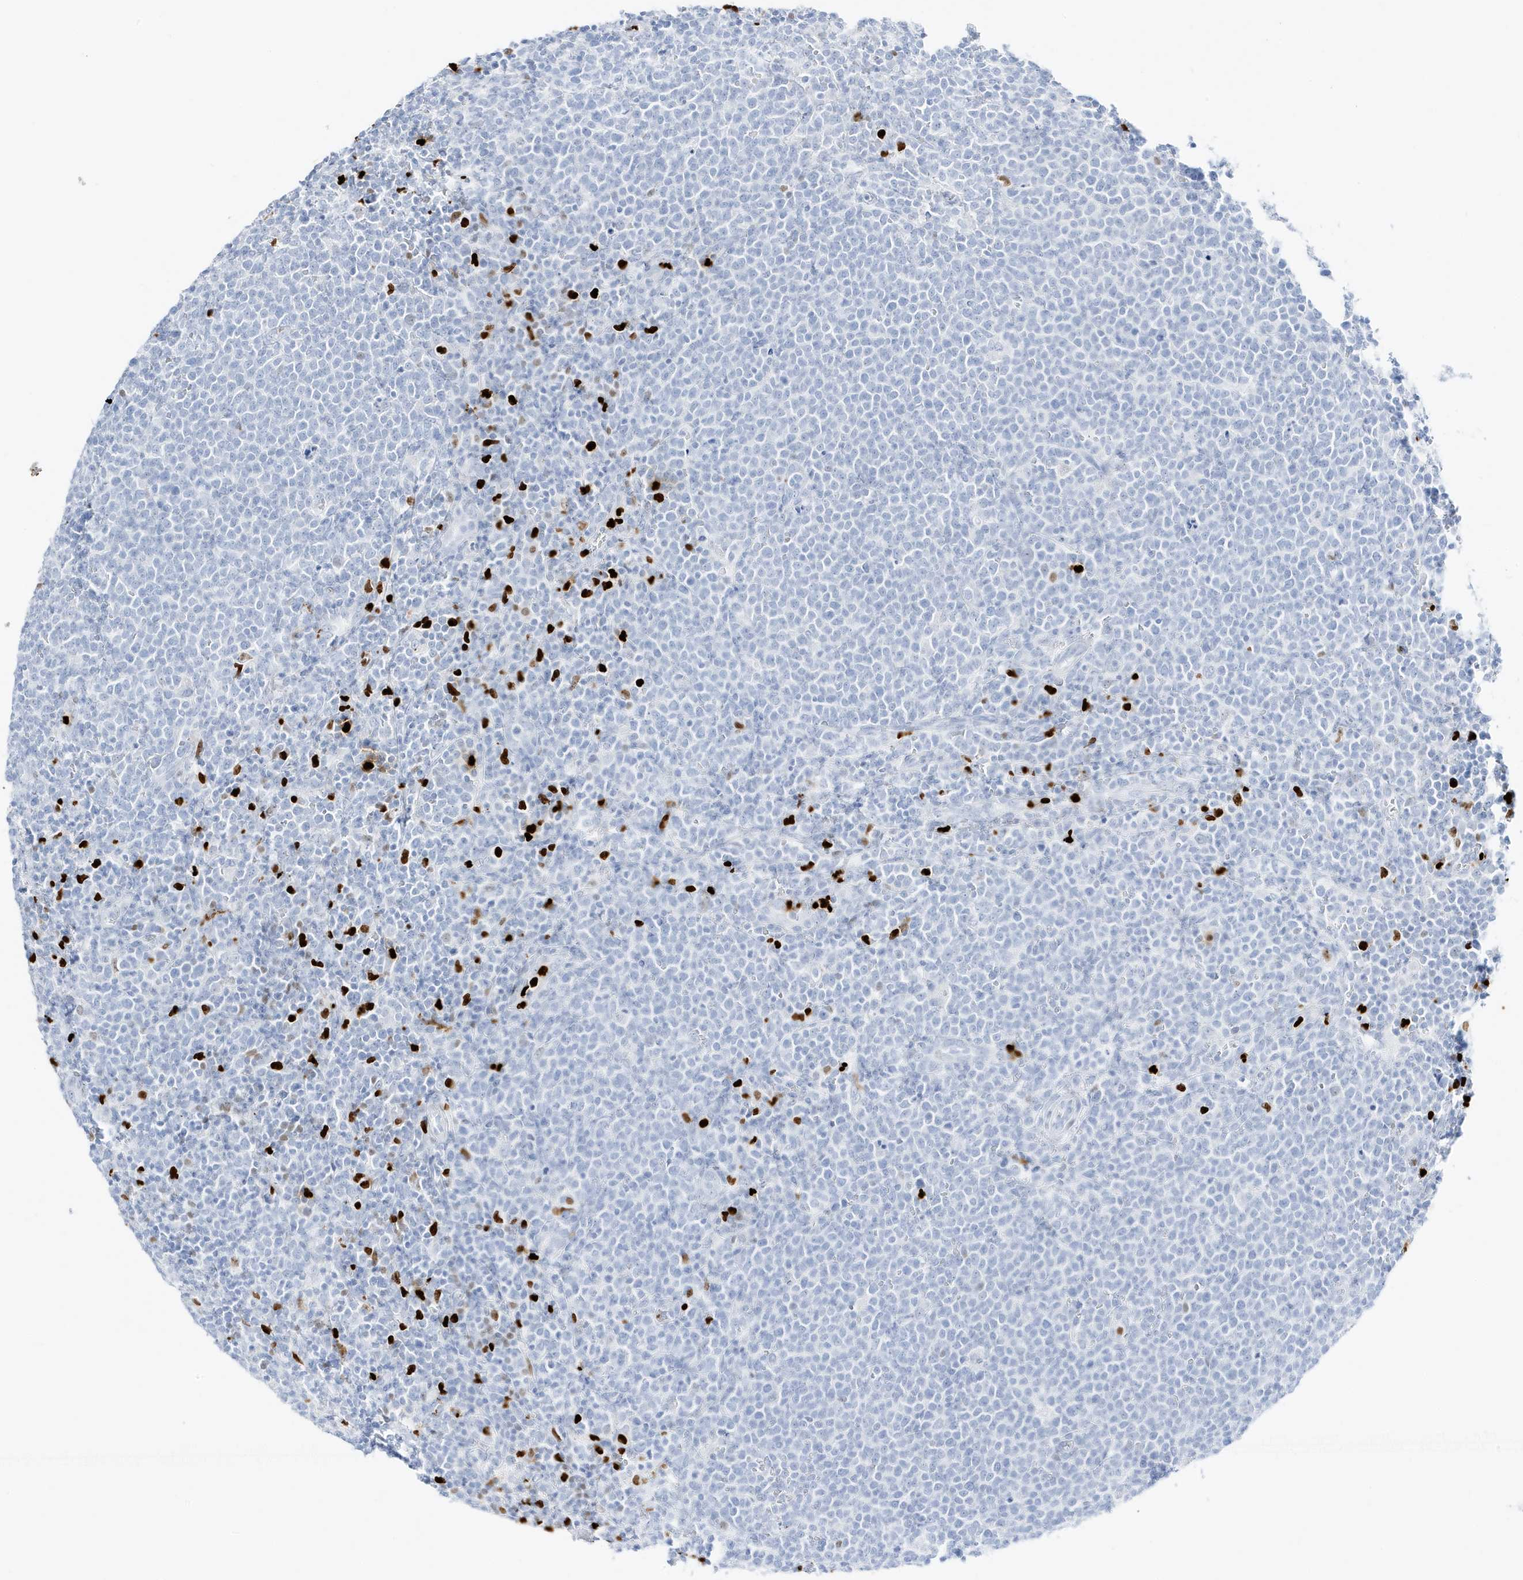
{"staining": {"intensity": "negative", "quantity": "none", "location": "none"}, "tissue": "lymphoma", "cell_type": "Tumor cells", "image_type": "cancer", "snomed": [{"axis": "morphology", "description": "Malignant lymphoma, non-Hodgkin's type, High grade"}, {"axis": "topography", "description": "Lymph node"}], "caption": "Tumor cells show no significant positivity in high-grade malignant lymphoma, non-Hodgkin's type. (Brightfield microscopy of DAB (3,3'-diaminobenzidine) immunohistochemistry (IHC) at high magnification).", "gene": "MNDA", "patient": {"sex": "male", "age": 61}}